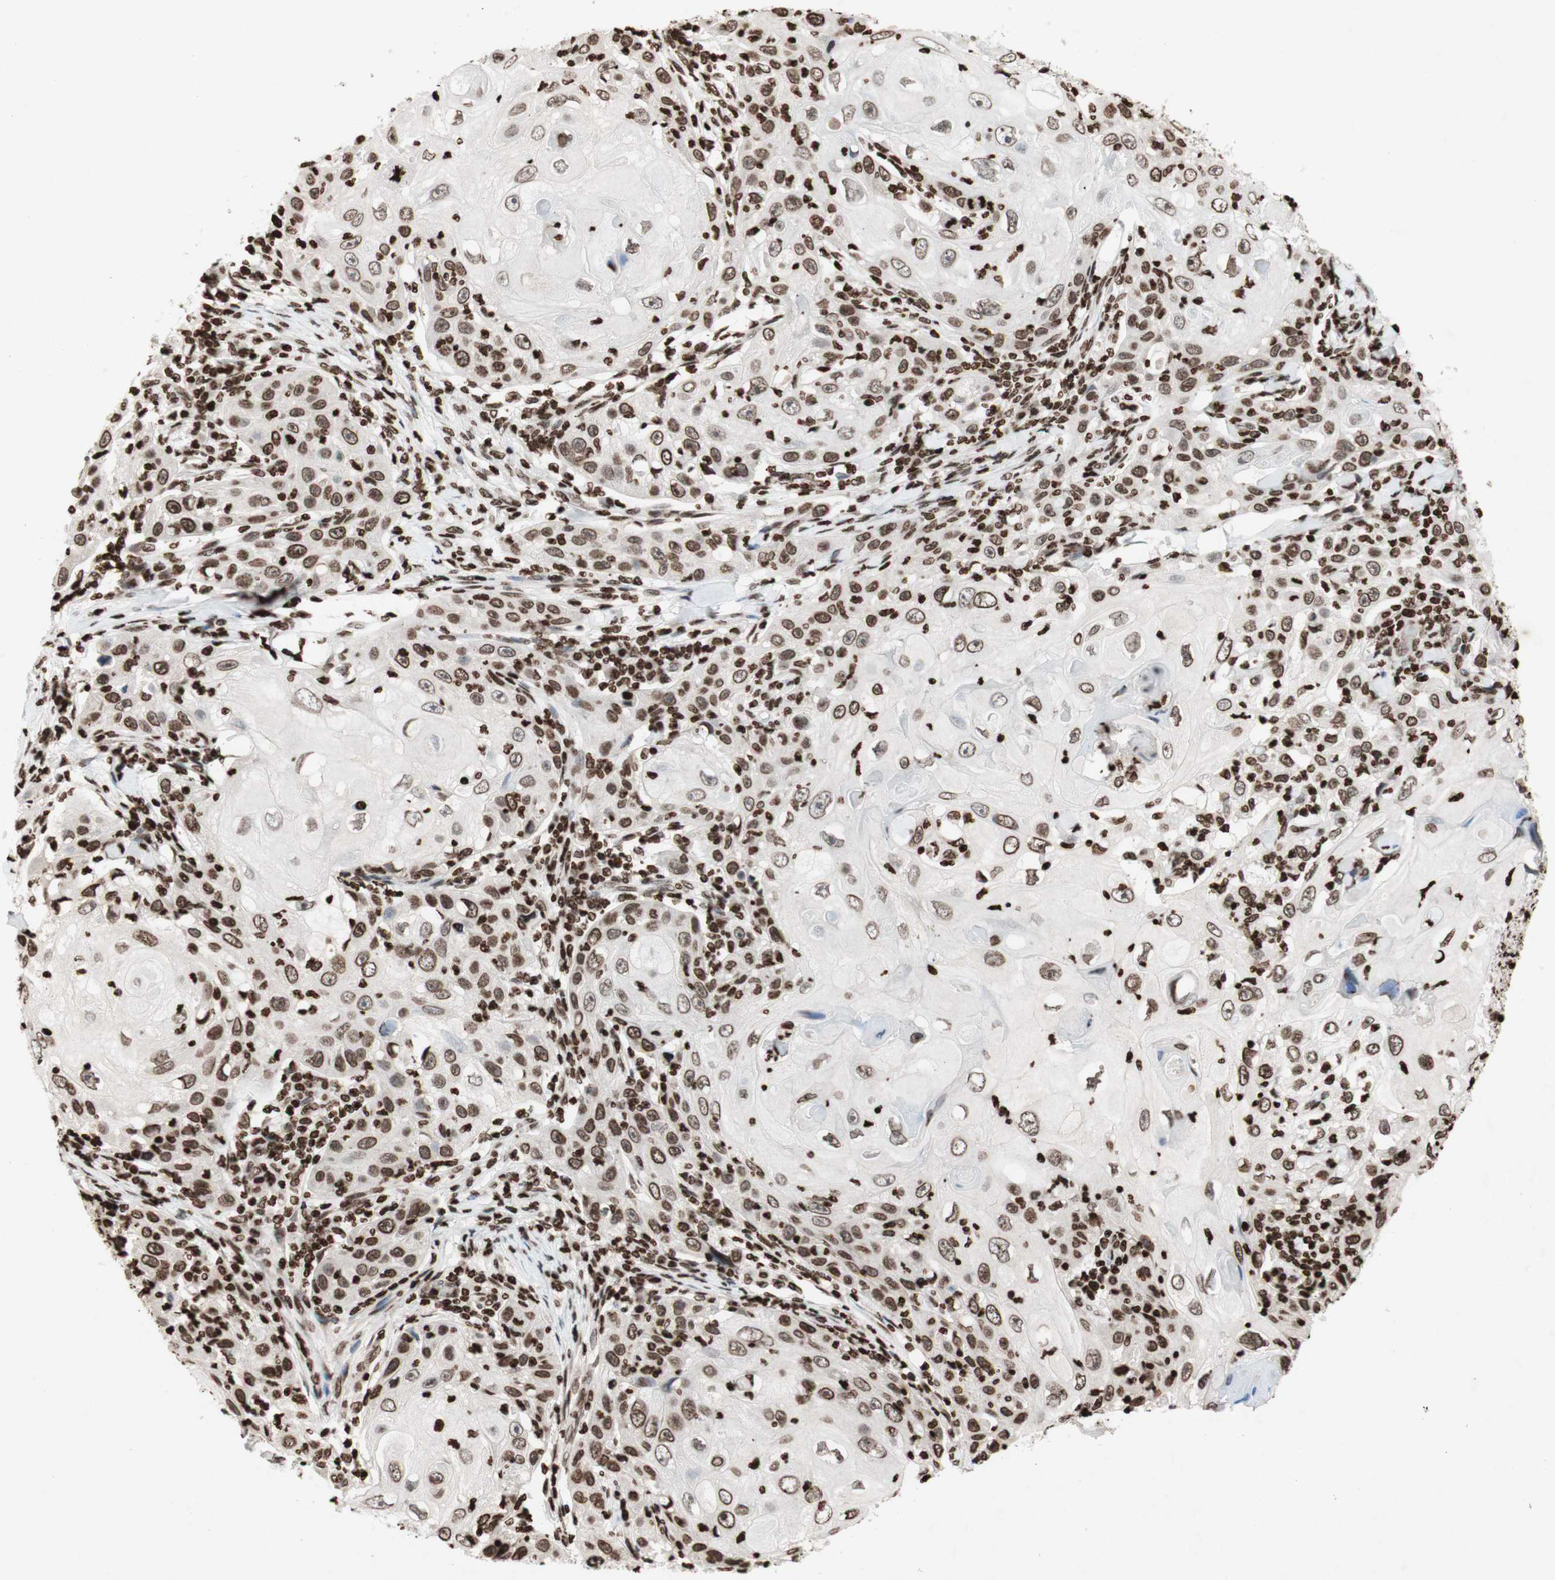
{"staining": {"intensity": "moderate", "quantity": ">75%", "location": "nuclear"}, "tissue": "skin cancer", "cell_type": "Tumor cells", "image_type": "cancer", "snomed": [{"axis": "morphology", "description": "Squamous cell carcinoma, NOS"}, {"axis": "topography", "description": "Skin"}], "caption": "There is medium levels of moderate nuclear expression in tumor cells of skin cancer (squamous cell carcinoma), as demonstrated by immunohistochemical staining (brown color).", "gene": "NCOA3", "patient": {"sex": "female", "age": 88}}